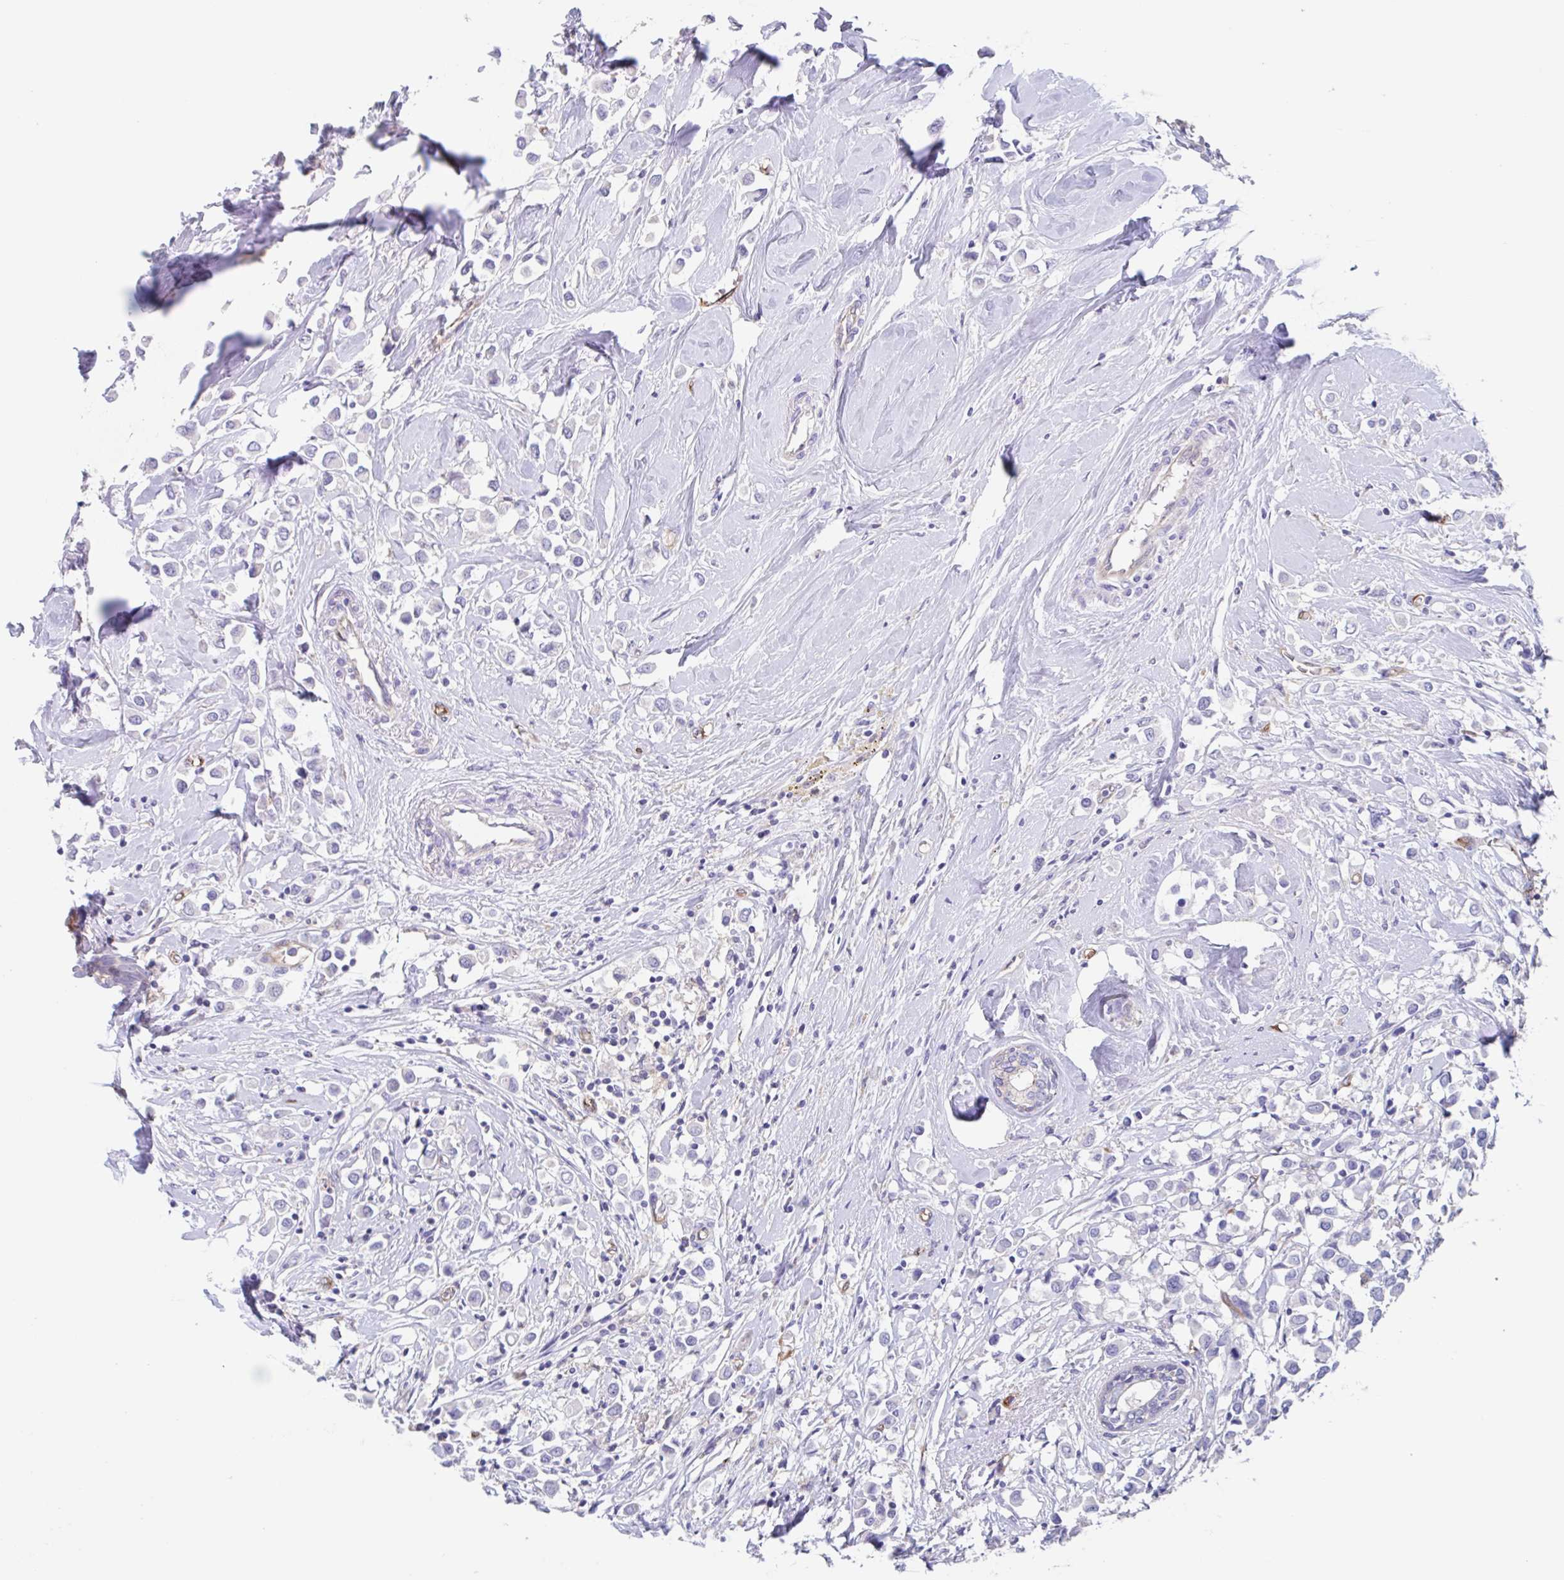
{"staining": {"intensity": "negative", "quantity": "none", "location": "none"}, "tissue": "breast cancer", "cell_type": "Tumor cells", "image_type": "cancer", "snomed": [{"axis": "morphology", "description": "Duct carcinoma"}, {"axis": "topography", "description": "Breast"}], "caption": "IHC image of neoplastic tissue: infiltrating ductal carcinoma (breast) stained with DAB (3,3'-diaminobenzidine) shows no significant protein positivity in tumor cells.", "gene": "EHD4", "patient": {"sex": "female", "age": 61}}